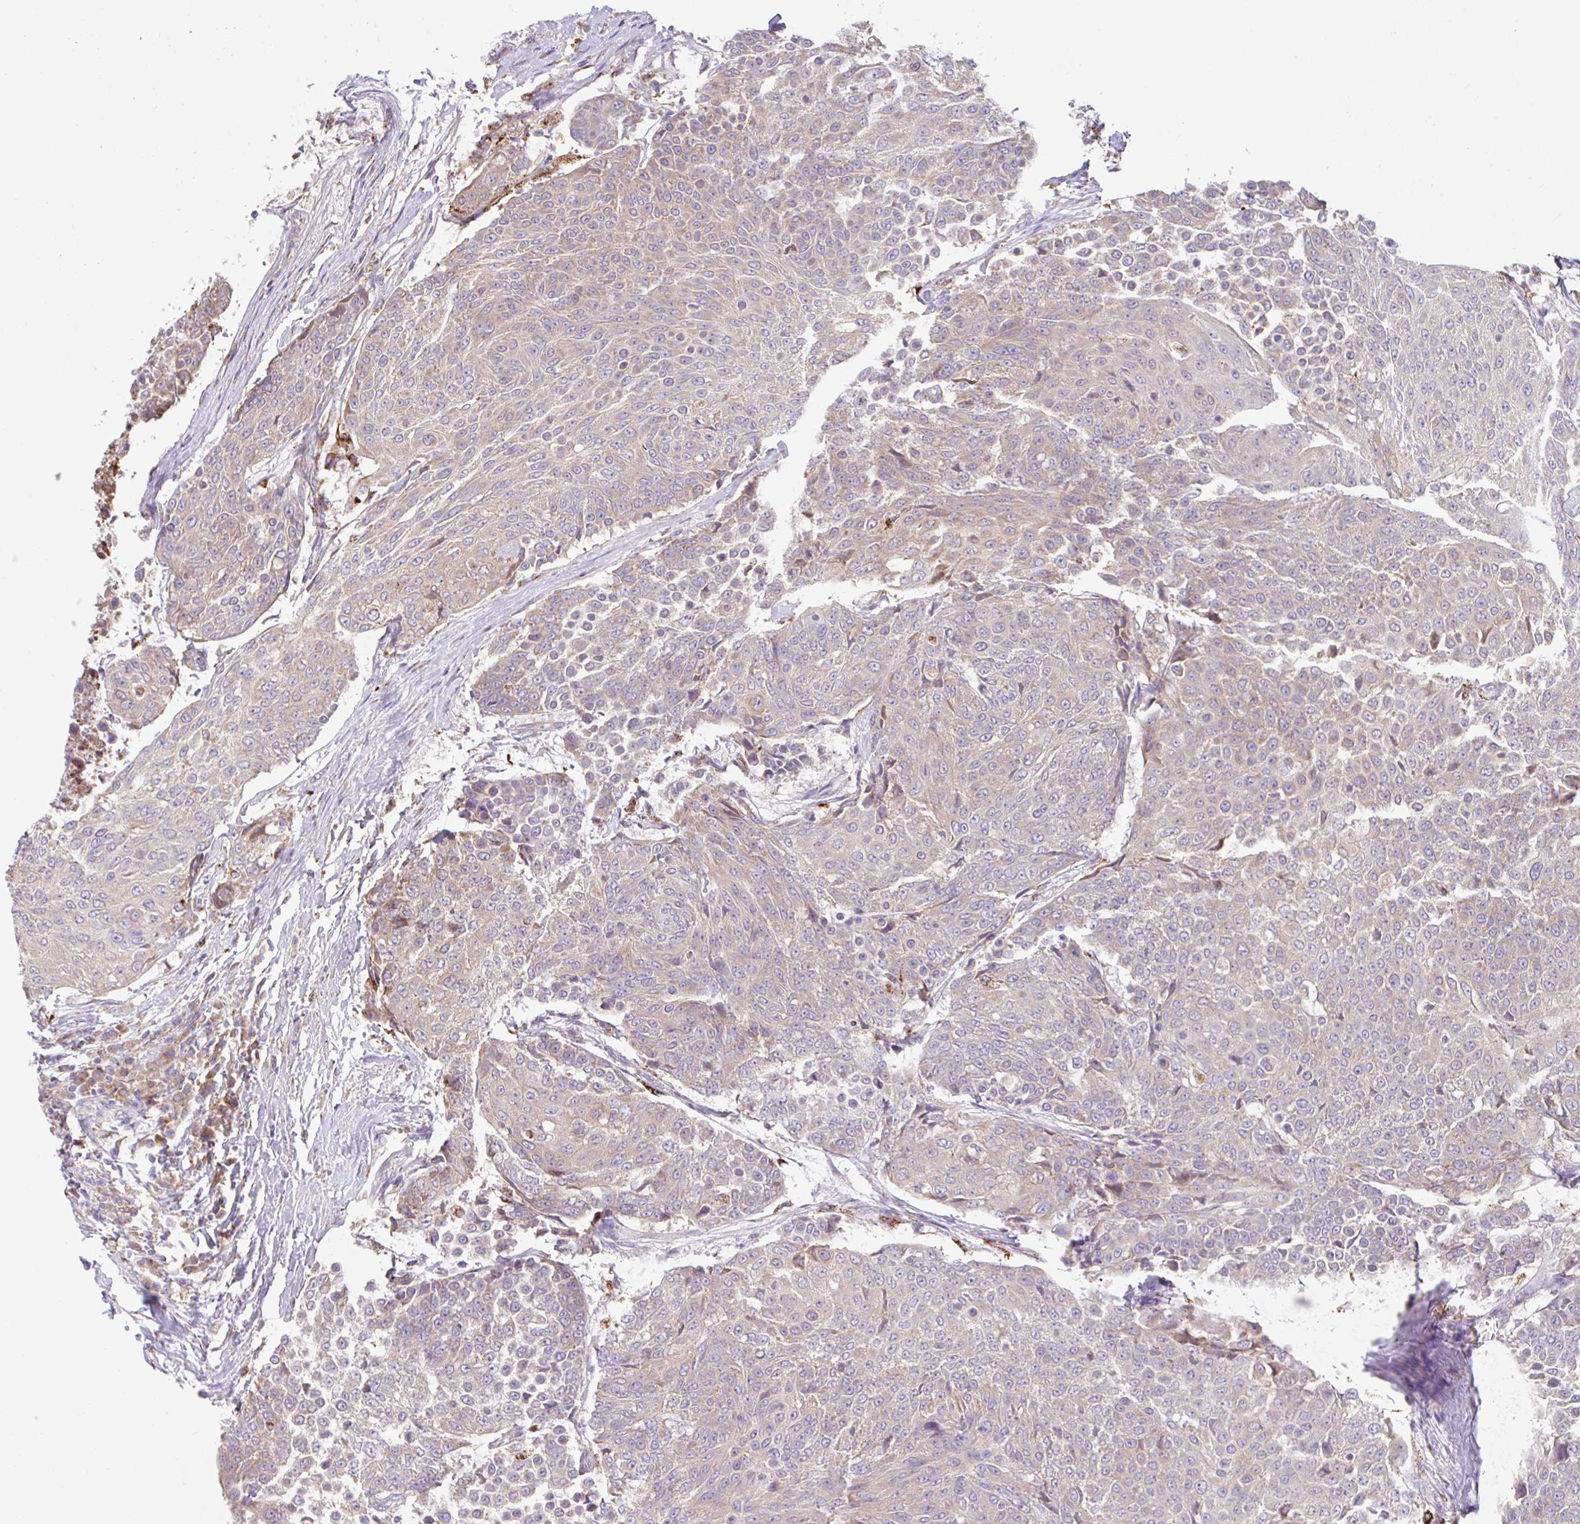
{"staining": {"intensity": "weak", "quantity": "25%-75%", "location": "cytoplasmic/membranous"}, "tissue": "urothelial cancer", "cell_type": "Tumor cells", "image_type": "cancer", "snomed": [{"axis": "morphology", "description": "Urothelial carcinoma, High grade"}, {"axis": "topography", "description": "Urinary bladder"}], "caption": "Immunohistochemistry (DAB) staining of urothelial carcinoma (high-grade) reveals weak cytoplasmic/membranous protein positivity in approximately 25%-75% of tumor cells. (Brightfield microscopy of DAB IHC at high magnification).", "gene": "RALBP1", "patient": {"sex": "female", "age": 63}}